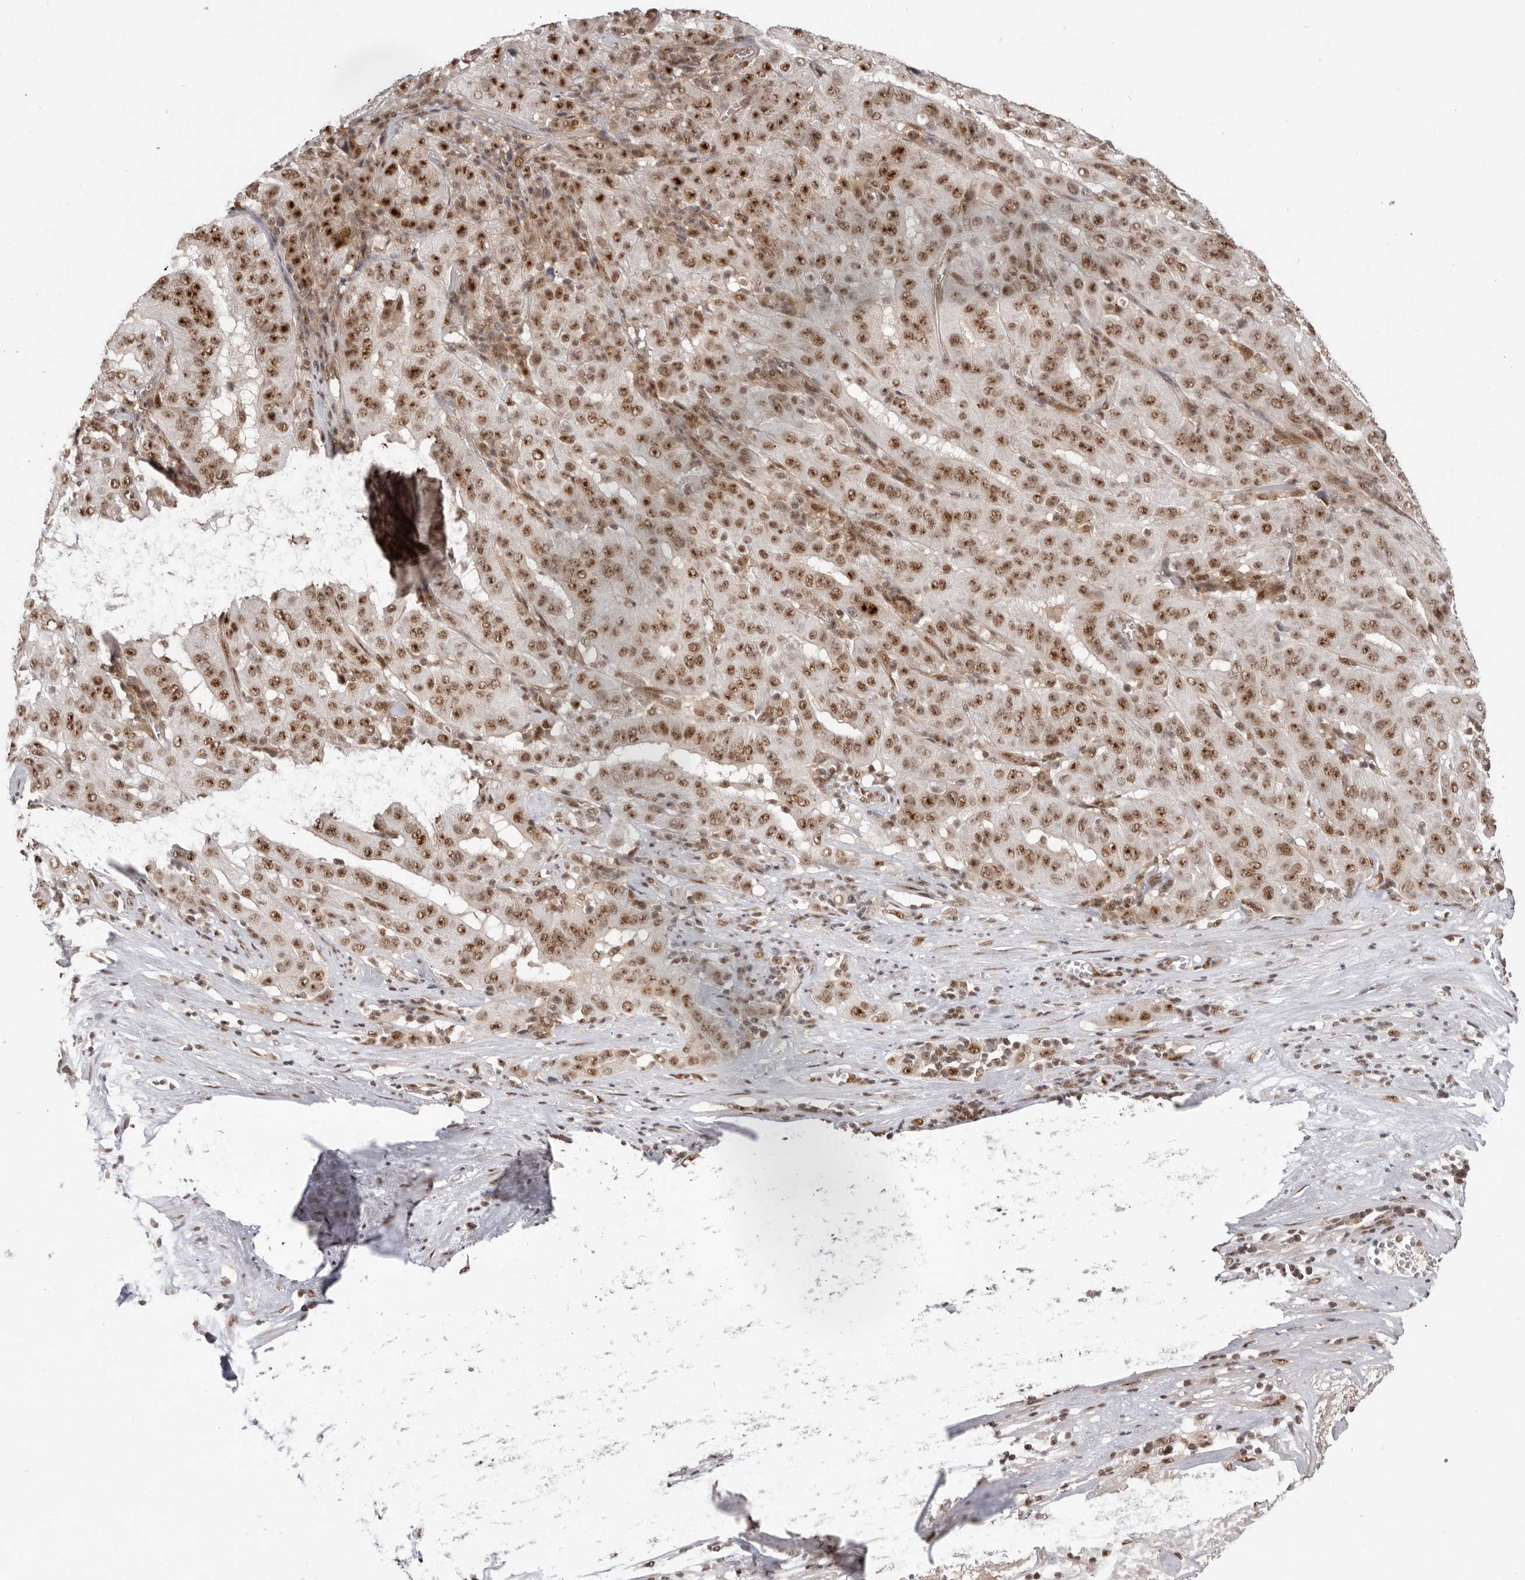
{"staining": {"intensity": "moderate", "quantity": ">75%", "location": "nuclear"}, "tissue": "pancreatic cancer", "cell_type": "Tumor cells", "image_type": "cancer", "snomed": [{"axis": "morphology", "description": "Adenocarcinoma, NOS"}, {"axis": "topography", "description": "Pancreas"}], "caption": "Human pancreatic adenocarcinoma stained with a protein marker demonstrates moderate staining in tumor cells.", "gene": "CHTOP", "patient": {"sex": "male", "age": 63}}